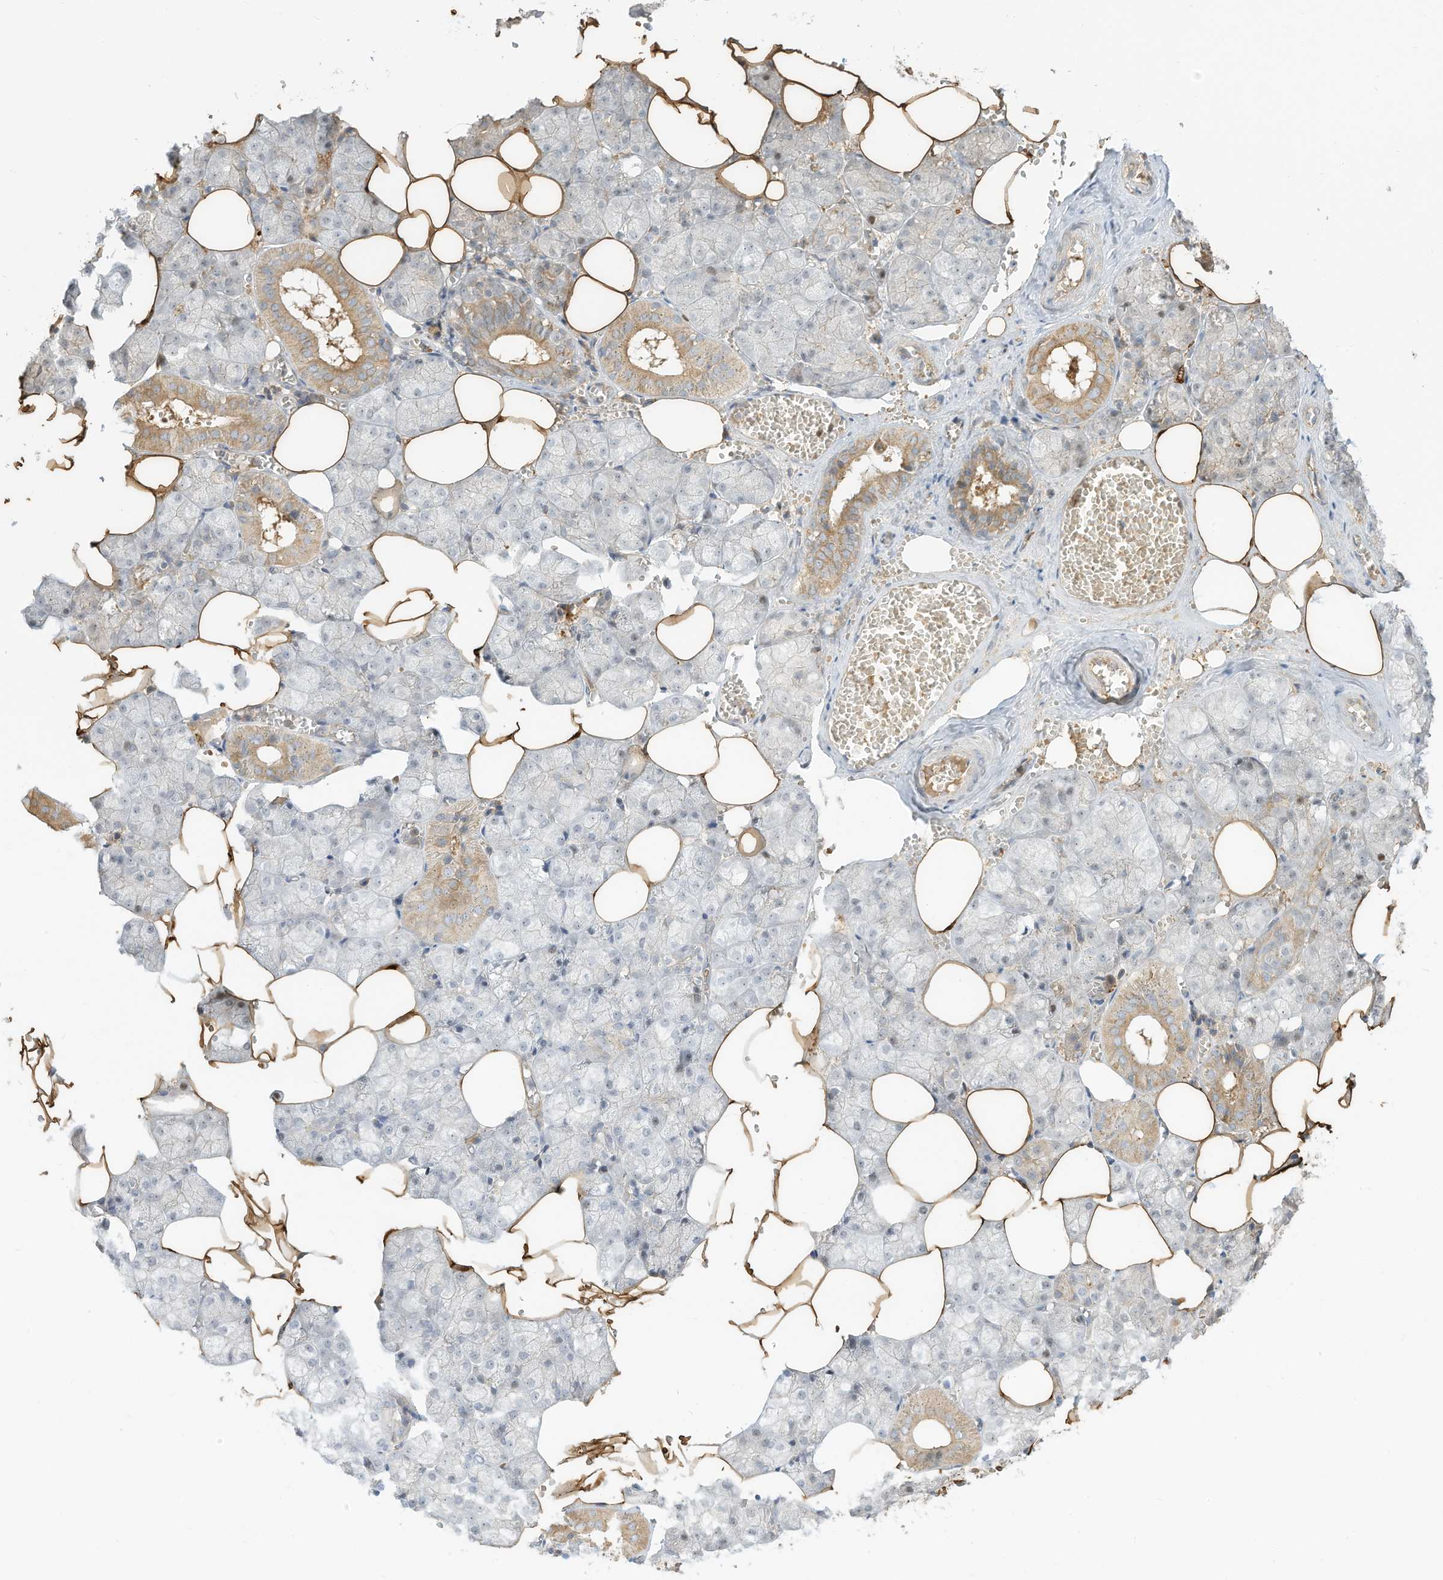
{"staining": {"intensity": "moderate", "quantity": "<25%", "location": "cytoplasmic/membranous"}, "tissue": "salivary gland", "cell_type": "Glandular cells", "image_type": "normal", "snomed": [{"axis": "morphology", "description": "Normal tissue, NOS"}, {"axis": "topography", "description": "Salivary gland"}], "caption": "Immunohistochemistry of normal human salivary gland exhibits low levels of moderate cytoplasmic/membranous positivity in about <25% of glandular cells. Nuclei are stained in blue.", "gene": "OFD1", "patient": {"sex": "male", "age": 62}}